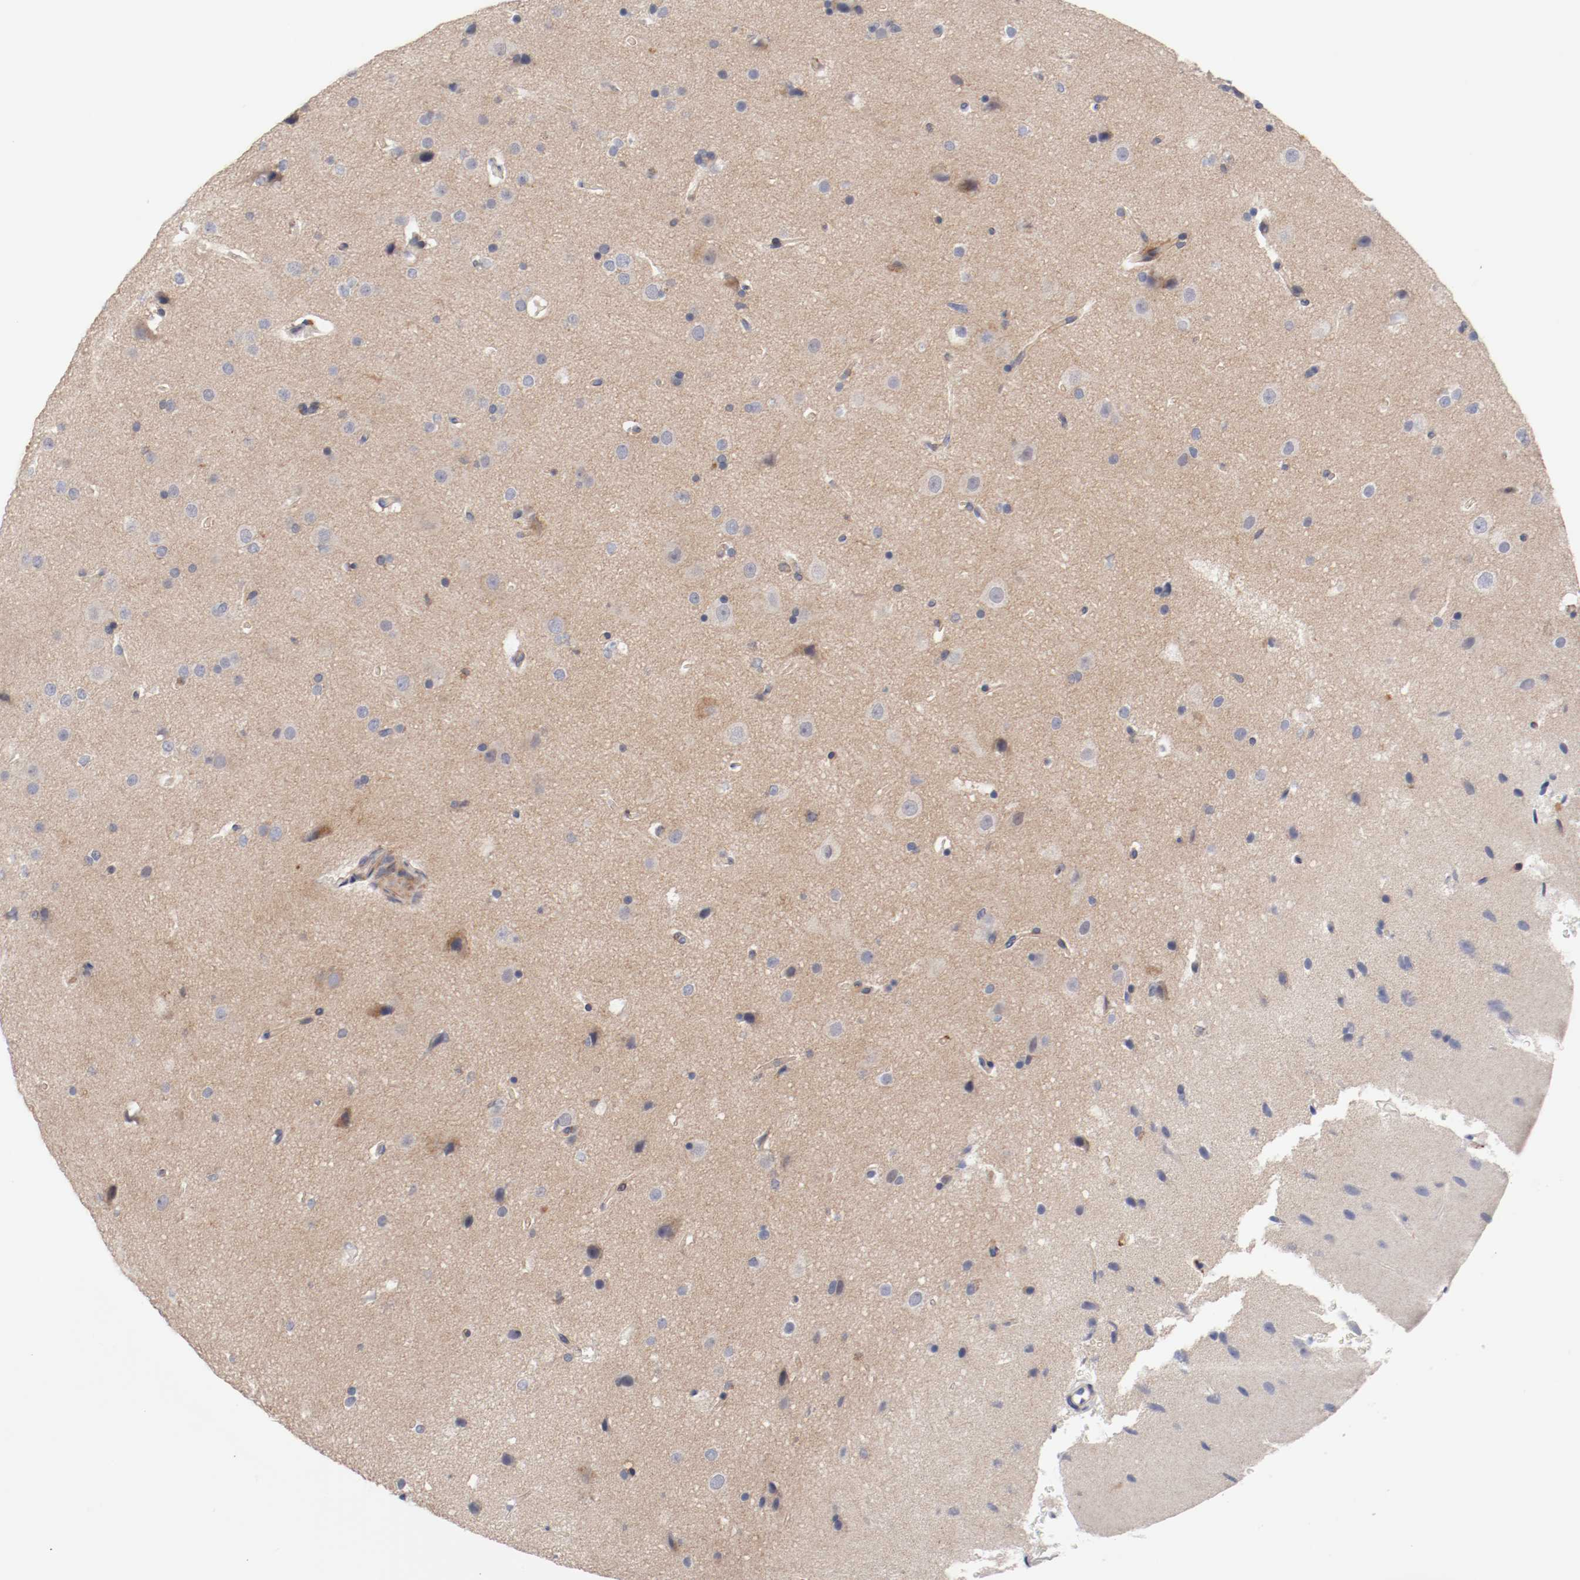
{"staining": {"intensity": "negative", "quantity": "none", "location": "none"}, "tissue": "glioma", "cell_type": "Tumor cells", "image_type": "cancer", "snomed": [{"axis": "morphology", "description": "Glioma, malignant, Low grade"}, {"axis": "topography", "description": "Cerebral cortex"}], "caption": "This is a micrograph of IHC staining of malignant glioma (low-grade), which shows no positivity in tumor cells. (Brightfield microscopy of DAB immunohistochemistry at high magnification).", "gene": "CBL", "patient": {"sex": "female", "age": 47}}